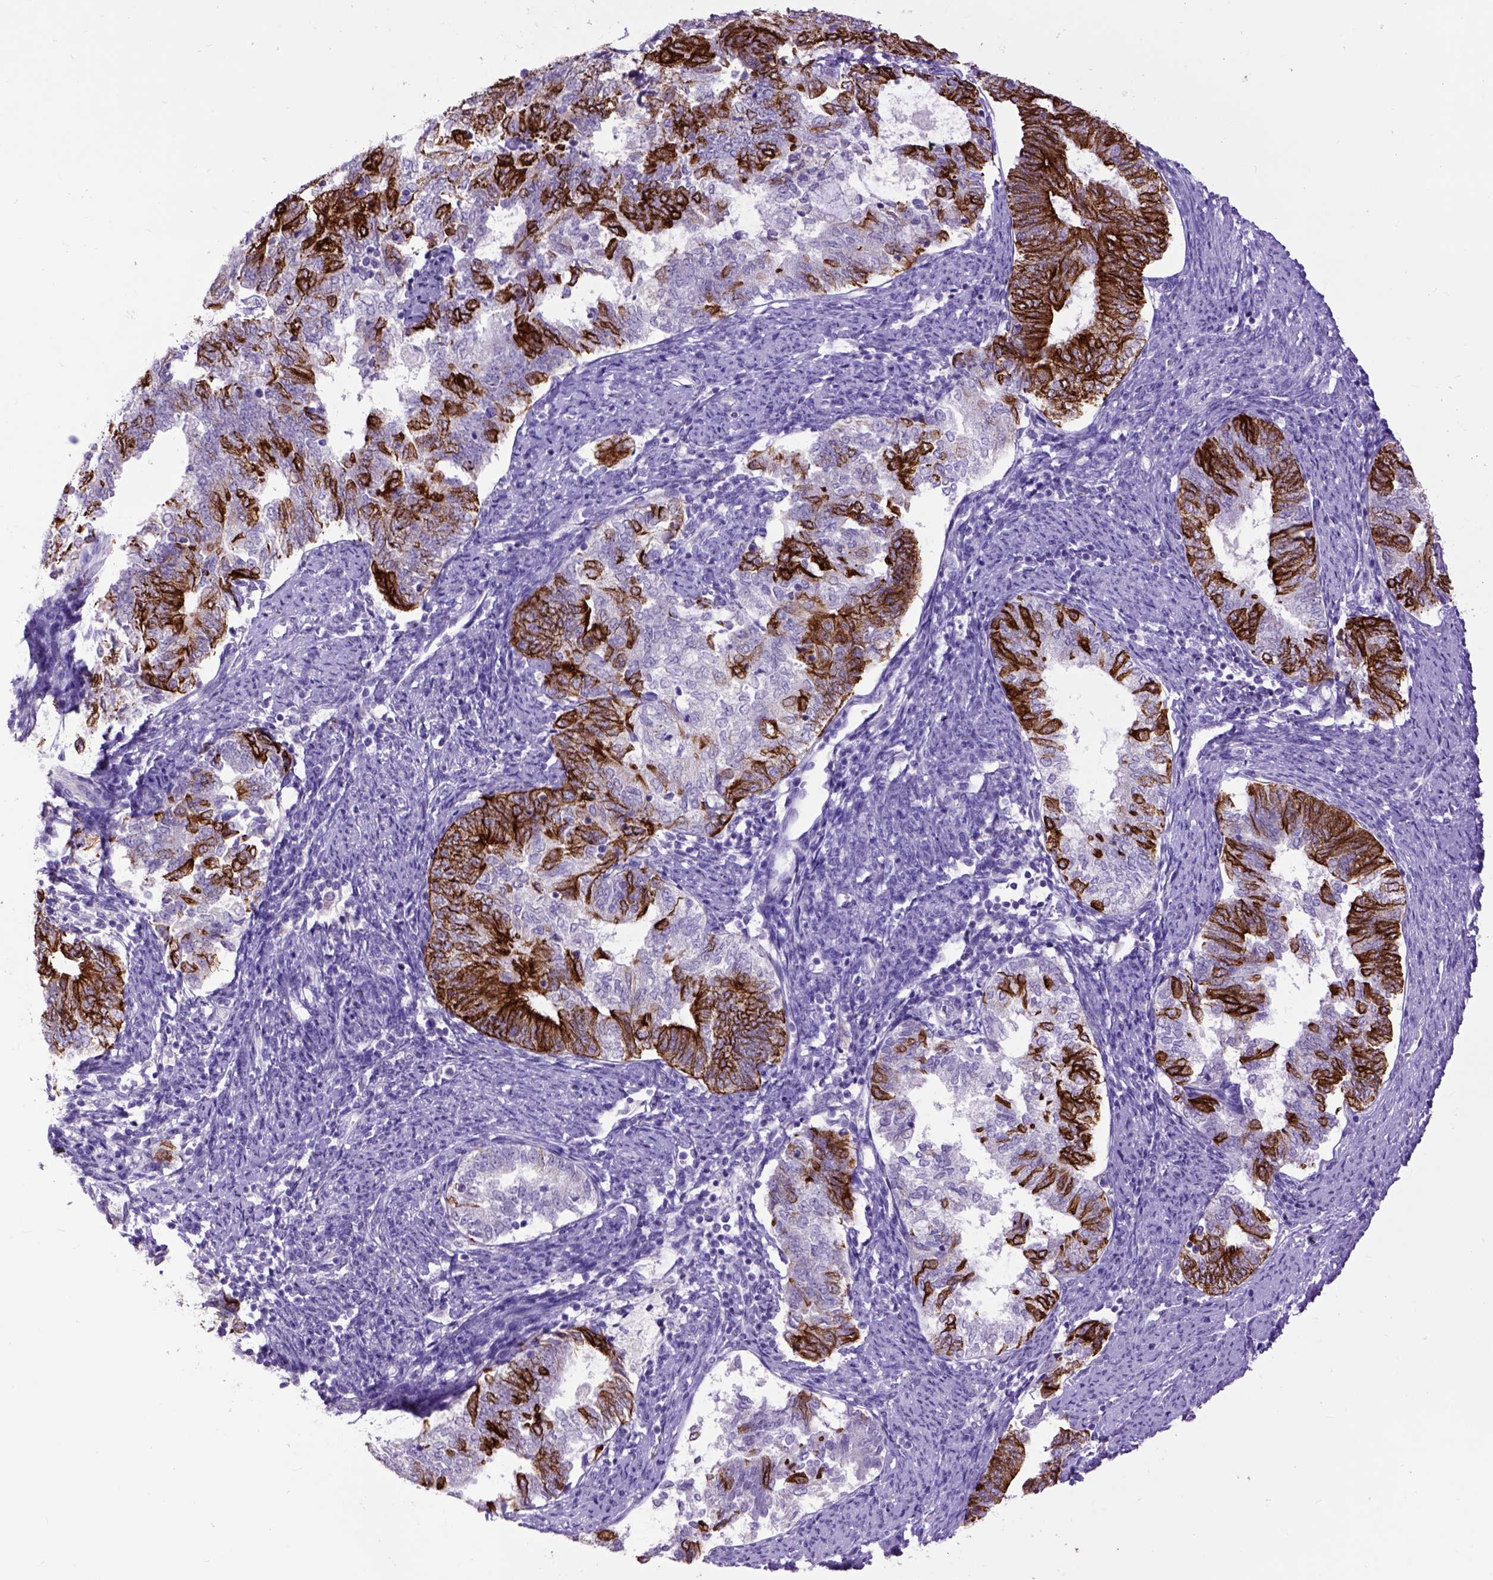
{"staining": {"intensity": "strong", "quantity": "25%-75%", "location": "cytoplasmic/membranous"}, "tissue": "endometrial cancer", "cell_type": "Tumor cells", "image_type": "cancer", "snomed": [{"axis": "morphology", "description": "Adenocarcinoma, NOS"}, {"axis": "topography", "description": "Endometrium"}], "caption": "DAB immunohistochemical staining of human endometrial adenocarcinoma demonstrates strong cytoplasmic/membranous protein expression in about 25%-75% of tumor cells.", "gene": "RAB25", "patient": {"sex": "female", "age": 65}}